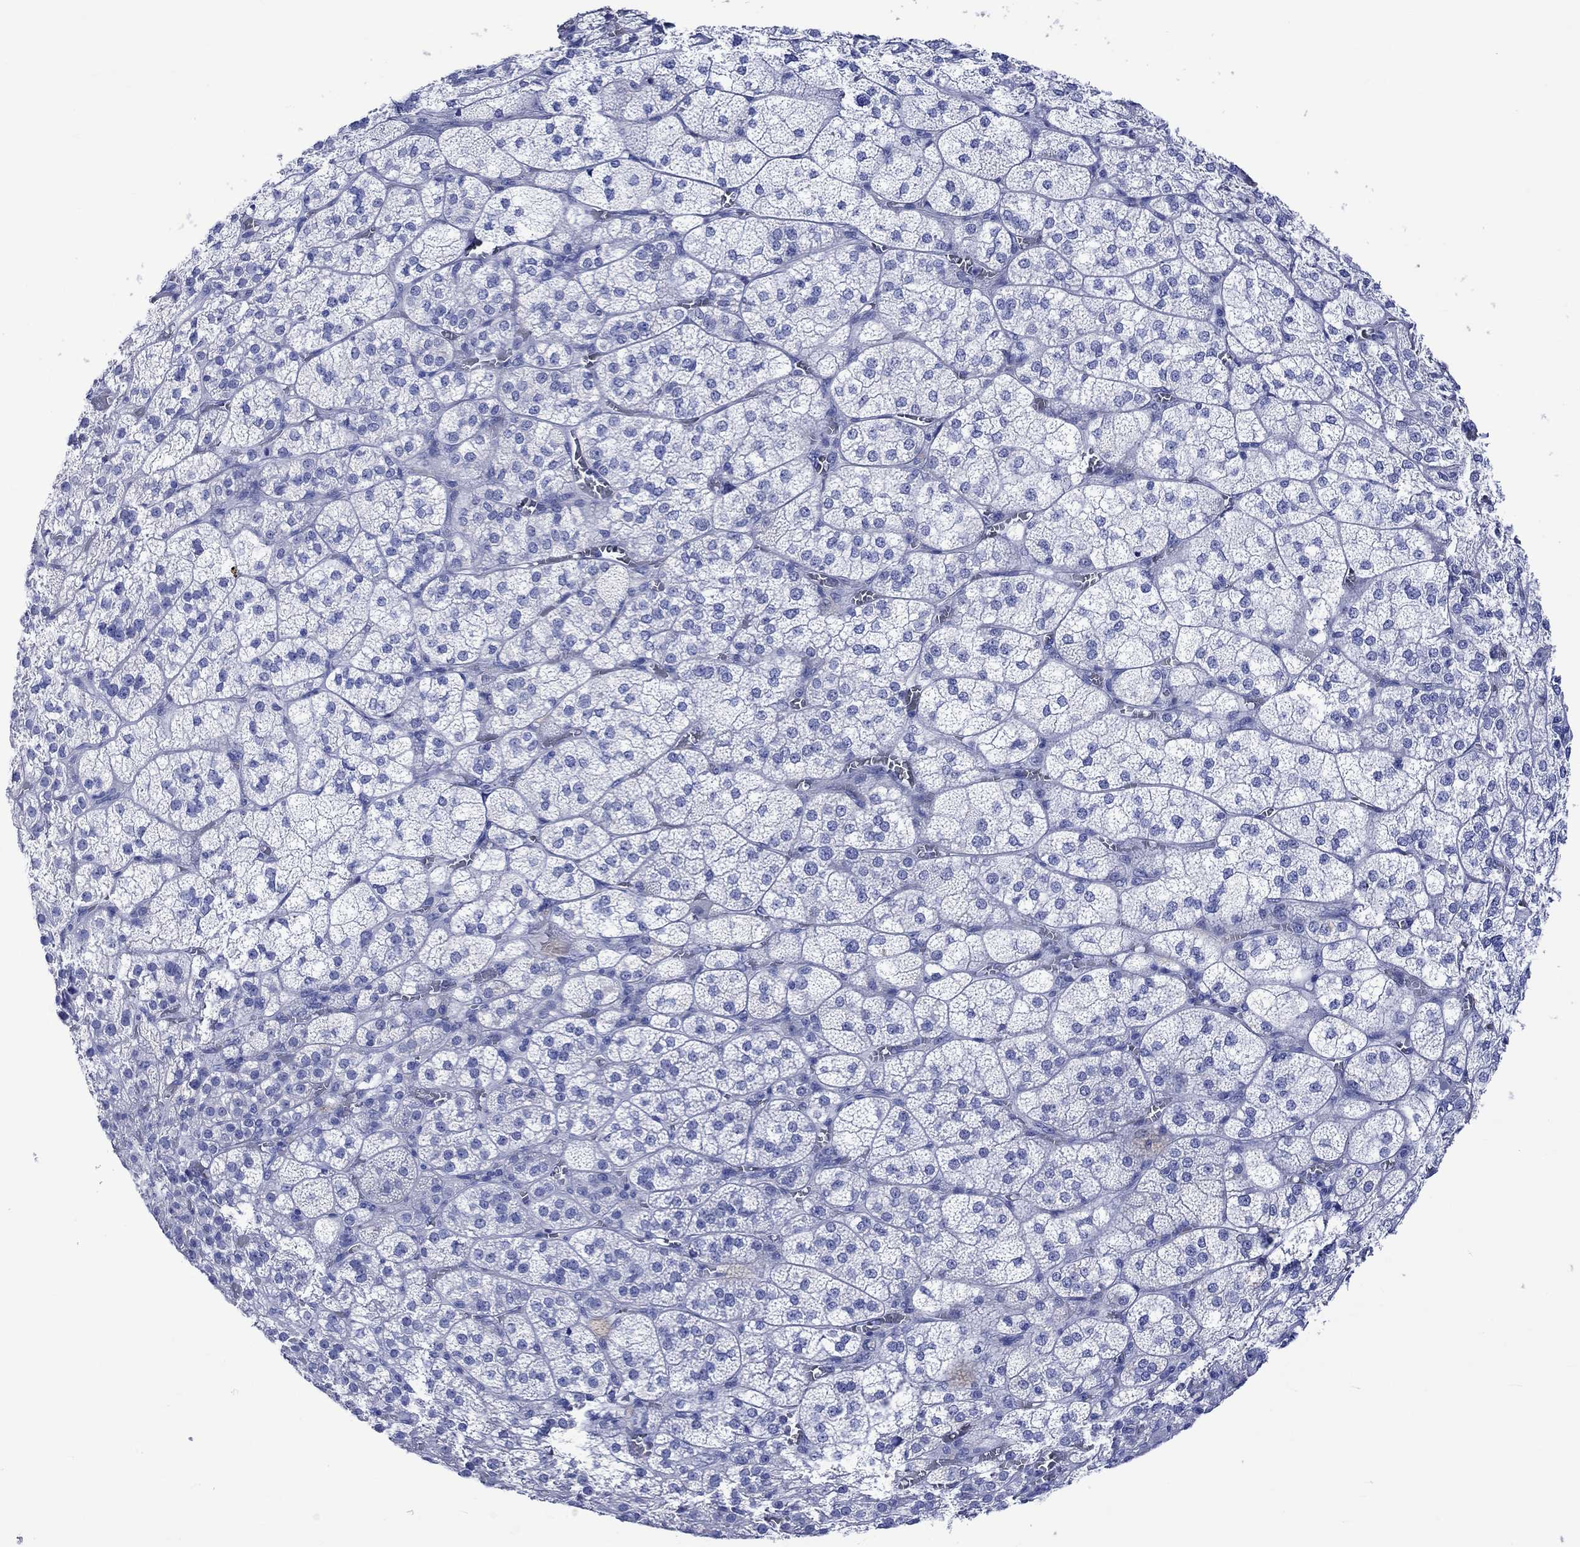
{"staining": {"intensity": "negative", "quantity": "none", "location": "none"}, "tissue": "adrenal gland", "cell_type": "Glandular cells", "image_type": "normal", "snomed": [{"axis": "morphology", "description": "Normal tissue, NOS"}, {"axis": "topography", "description": "Adrenal gland"}], "caption": "Benign adrenal gland was stained to show a protein in brown. There is no significant expression in glandular cells. Nuclei are stained in blue.", "gene": "KLHL33", "patient": {"sex": "female", "age": 60}}